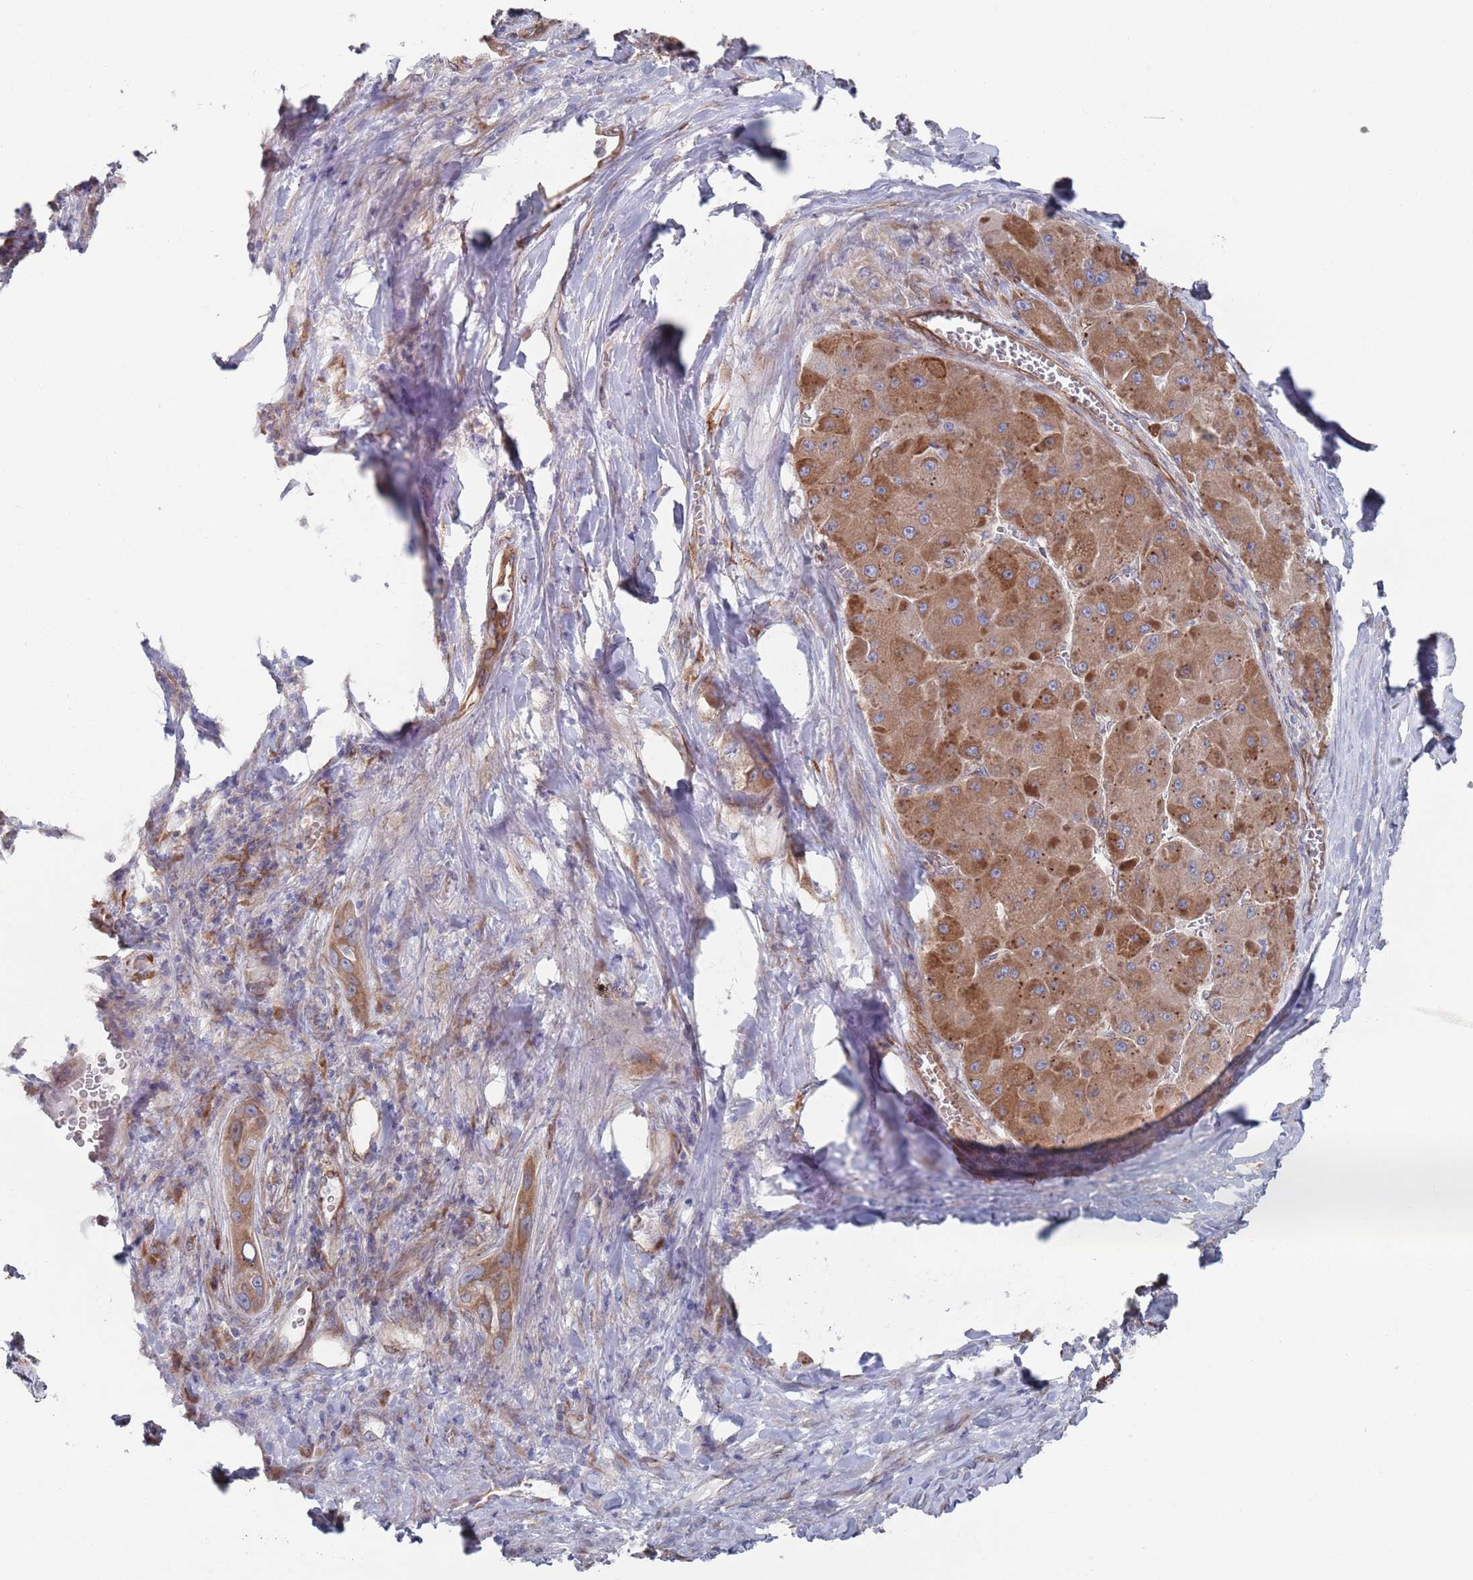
{"staining": {"intensity": "moderate", "quantity": ">75%", "location": "cytoplasmic/membranous"}, "tissue": "liver cancer", "cell_type": "Tumor cells", "image_type": "cancer", "snomed": [{"axis": "morphology", "description": "Carcinoma, Hepatocellular, NOS"}, {"axis": "topography", "description": "Liver"}], "caption": "A brown stain labels moderate cytoplasmic/membranous expression of a protein in human liver cancer tumor cells.", "gene": "CCDC106", "patient": {"sex": "female", "age": 73}}